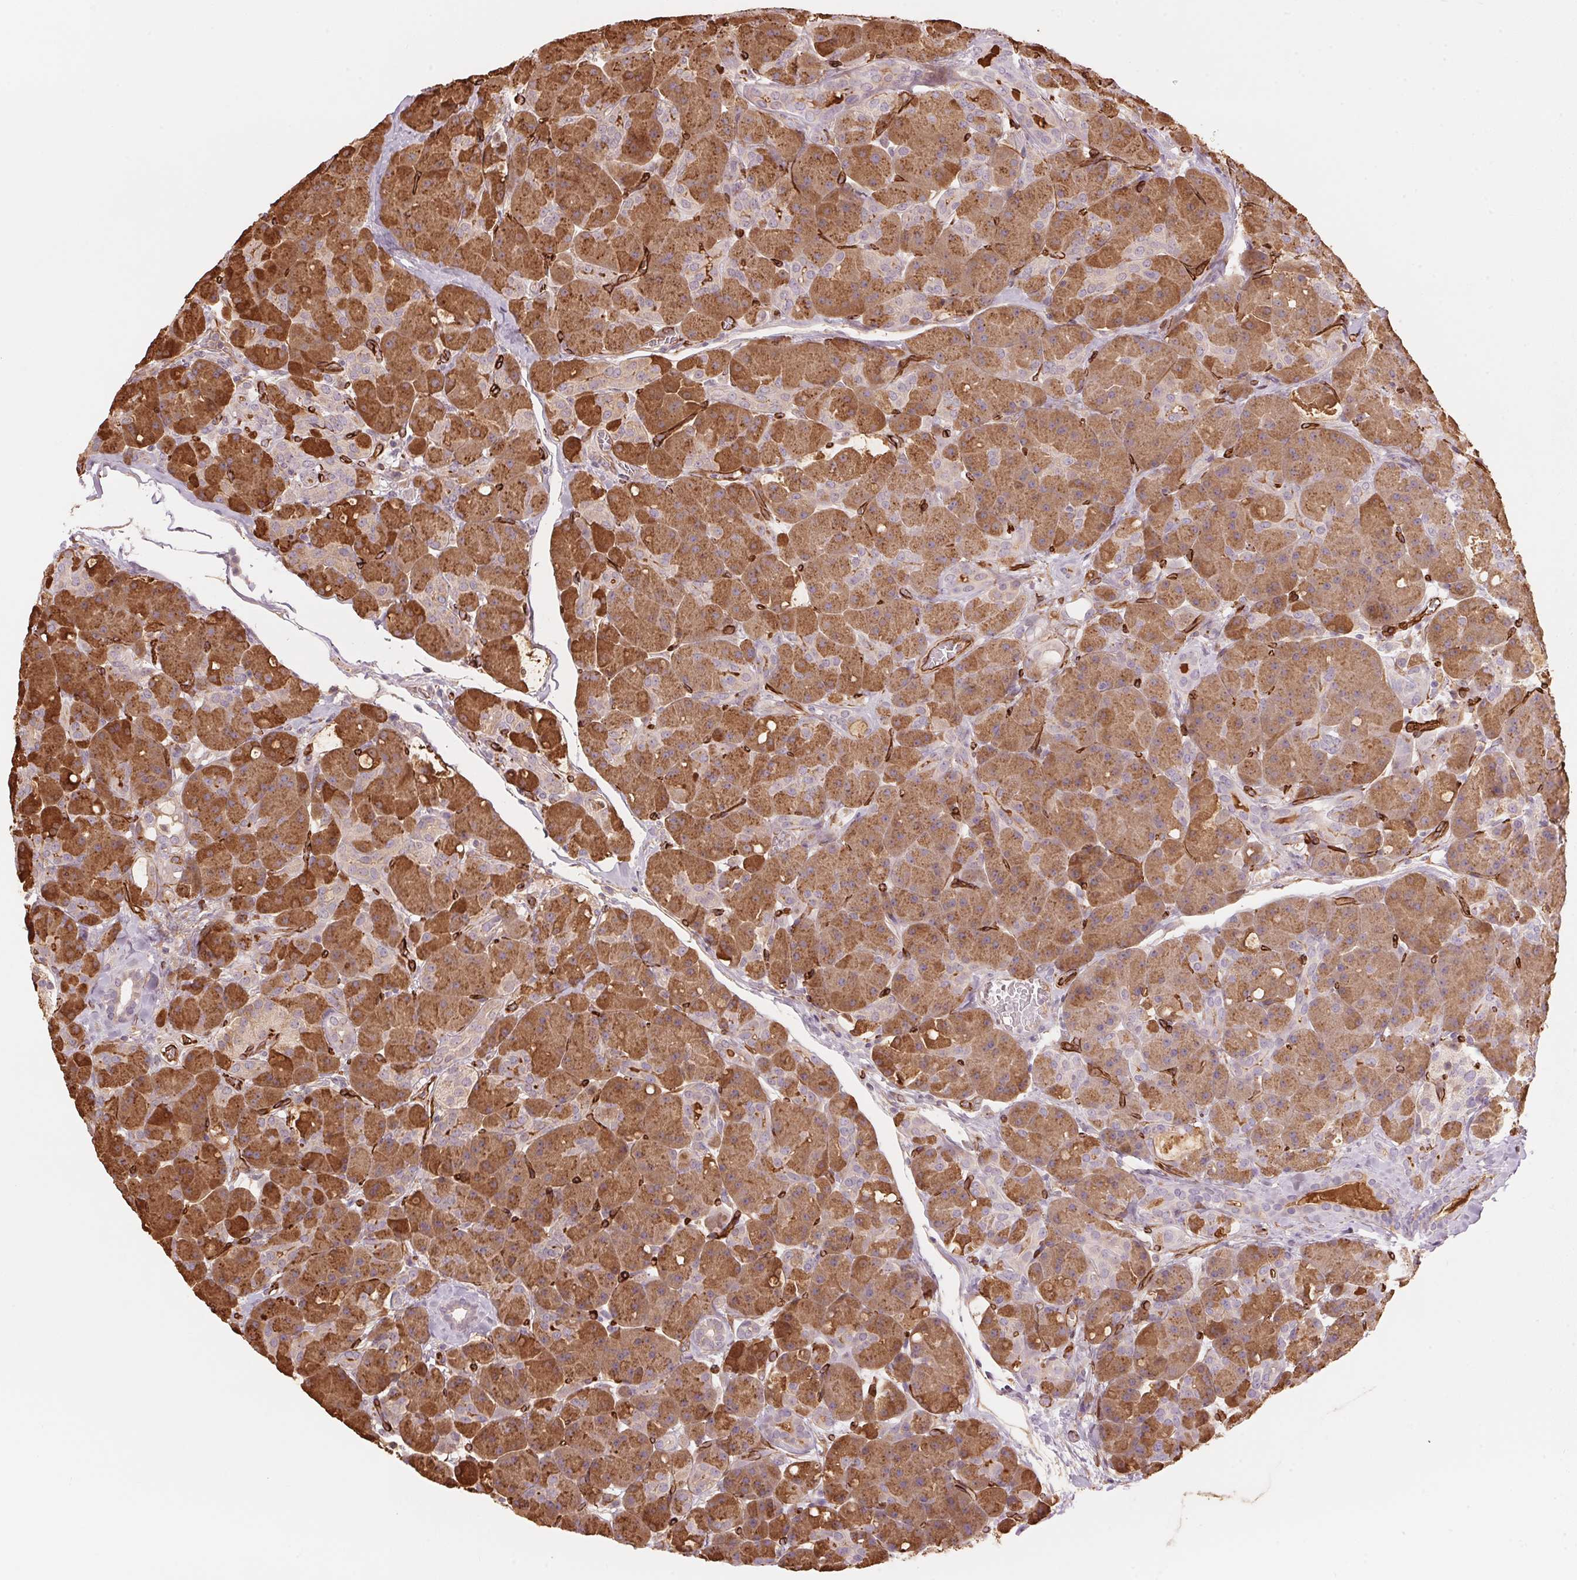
{"staining": {"intensity": "moderate", "quantity": ">75%", "location": "cytoplasmic/membranous"}, "tissue": "pancreas", "cell_type": "Exocrine glandular cells", "image_type": "normal", "snomed": [{"axis": "morphology", "description": "Normal tissue, NOS"}, {"axis": "topography", "description": "Pancreas"}], "caption": "Exocrine glandular cells demonstrate medium levels of moderate cytoplasmic/membranous positivity in about >75% of cells in normal pancreas.", "gene": "CLPS", "patient": {"sex": "male", "age": 55}}